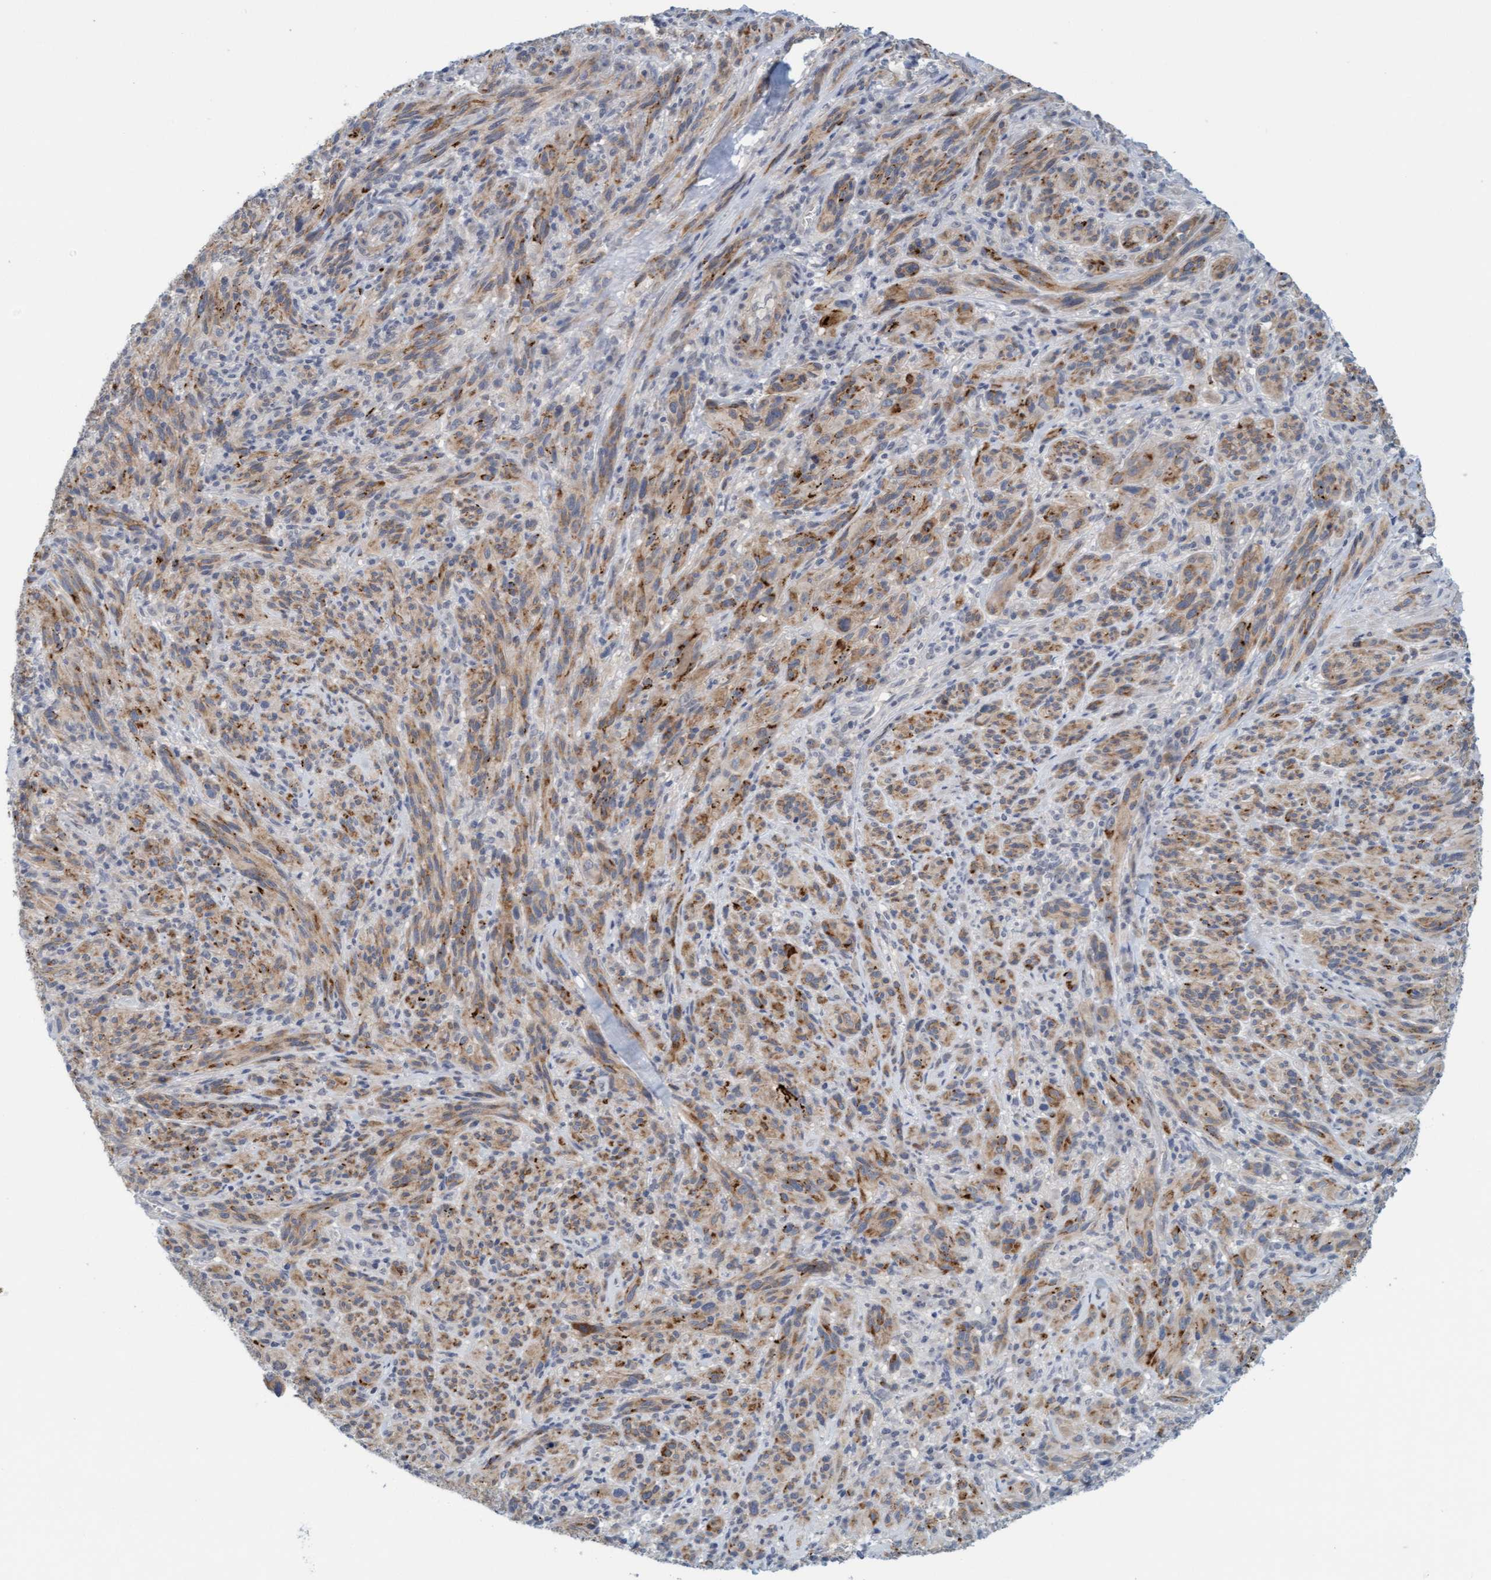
{"staining": {"intensity": "moderate", "quantity": ">75%", "location": "cytoplasmic/membranous"}, "tissue": "melanoma", "cell_type": "Tumor cells", "image_type": "cancer", "snomed": [{"axis": "morphology", "description": "Malignant melanoma, NOS"}, {"axis": "topography", "description": "Skin of head"}], "caption": "Malignant melanoma stained for a protein shows moderate cytoplasmic/membranous positivity in tumor cells. (Brightfield microscopy of DAB IHC at high magnification).", "gene": "TSTD2", "patient": {"sex": "male", "age": 96}}